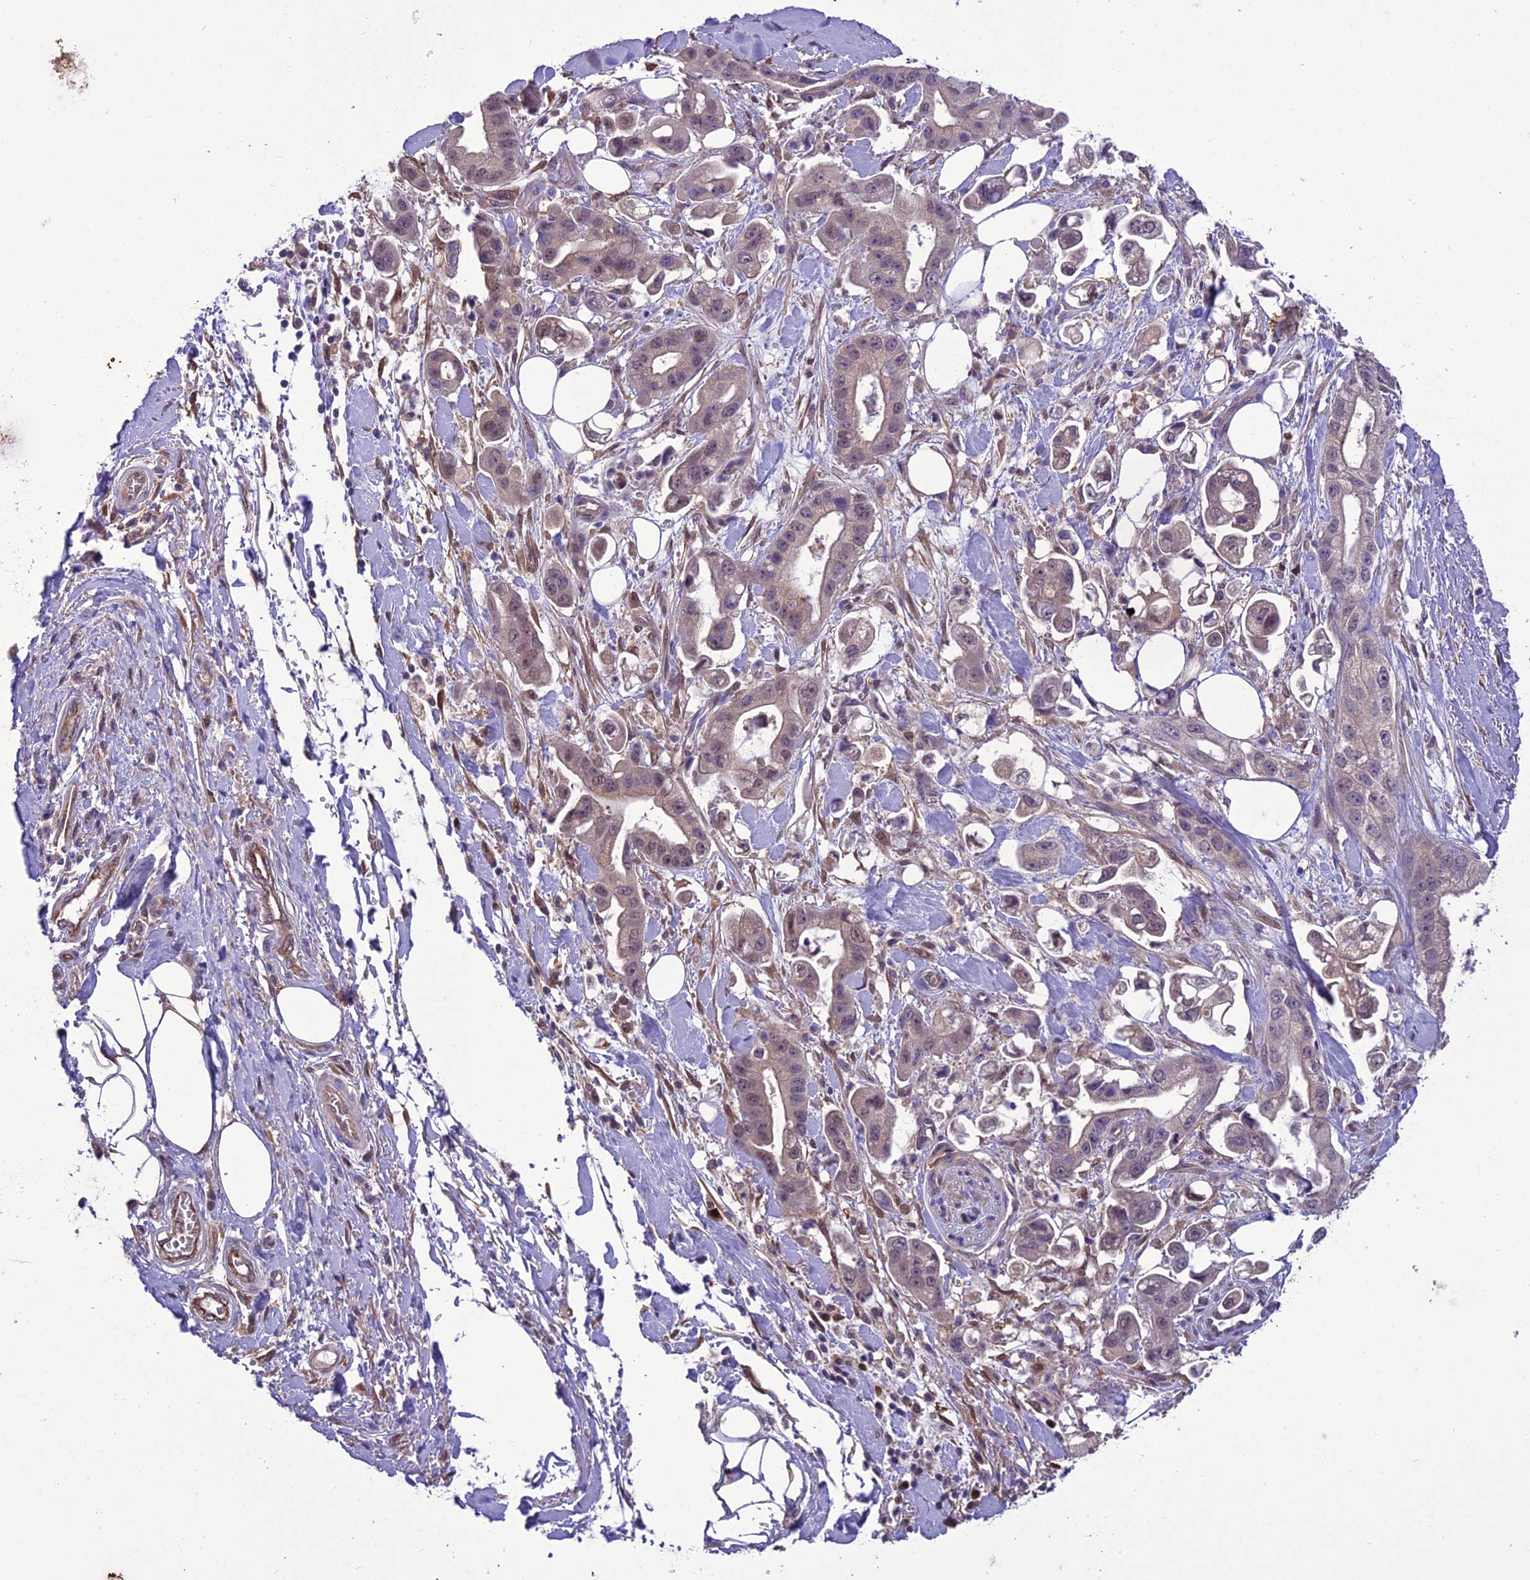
{"staining": {"intensity": "weak", "quantity": "25%-75%", "location": "nuclear"}, "tissue": "stomach cancer", "cell_type": "Tumor cells", "image_type": "cancer", "snomed": [{"axis": "morphology", "description": "Adenocarcinoma, NOS"}, {"axis": "topography", "description": "Stomach"}], "caption": "Stomach cancer (adenocarcinoma) stained with a brown dye shows weak nuclear positive positivity in about 25%-75% of tumor cells.", "gene": "BORCS6", "patient": {"sex": "male", "age": 62}}